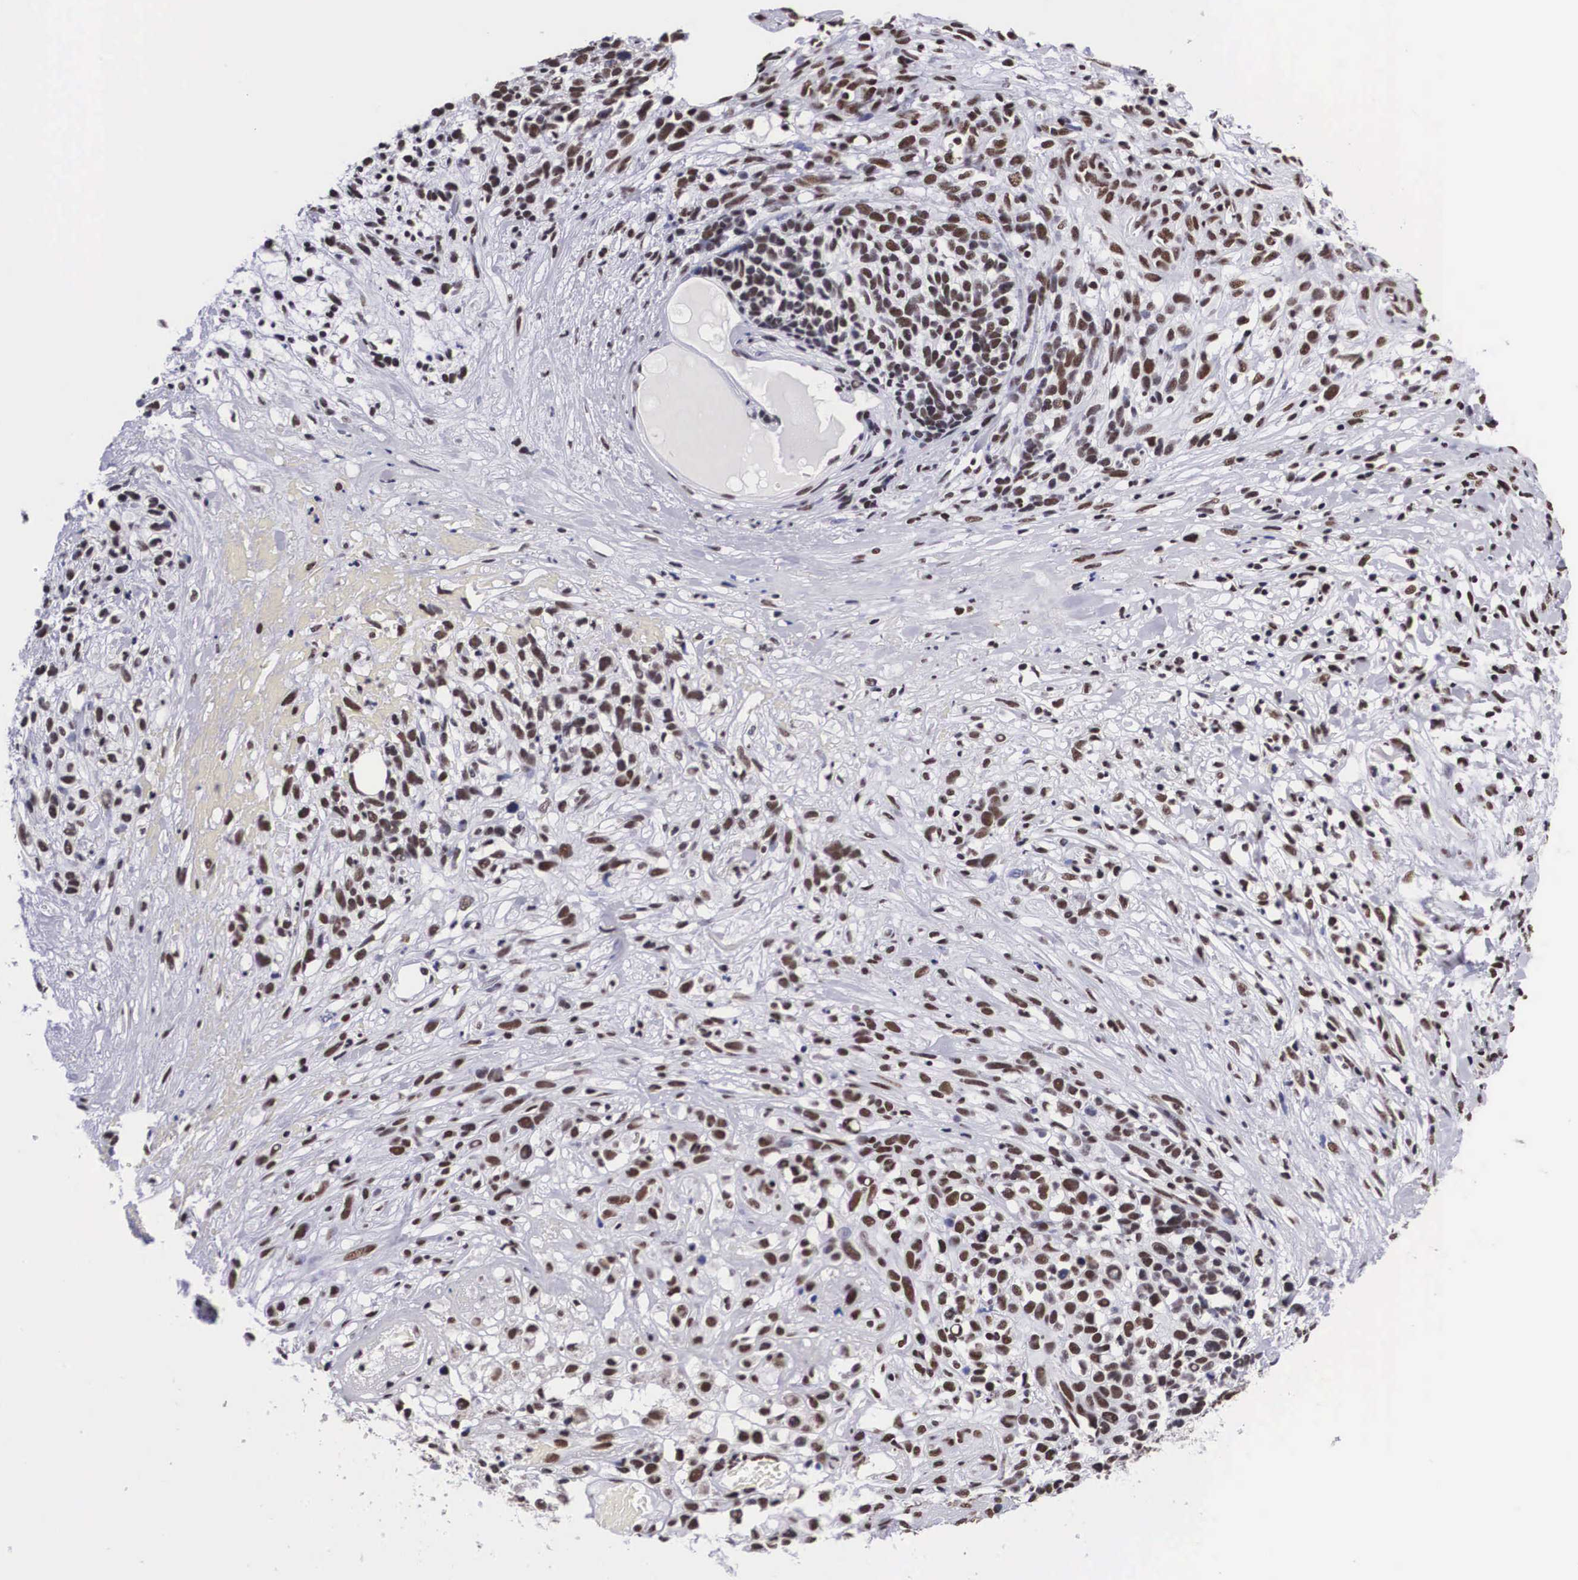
{"staining": {"intensity": "moderate", "quantity": ">75%", "location": "nuclear"}, "tissue": "melanoma", "cell_type": "Tumor cells", "image_type": "cancer", "snomed": [{"axis": "morphology", "description": "Malignant melanoma, NOS"}, {"axis": "topography", "description": "Skin"}], "caption": "Protein expression analysis of malignant melanoma displays moderate nuclear positivity in approximately >75% of tumor cells.", "gene": "SF3A1", "patient": {"sex": "female", "age": 85}}